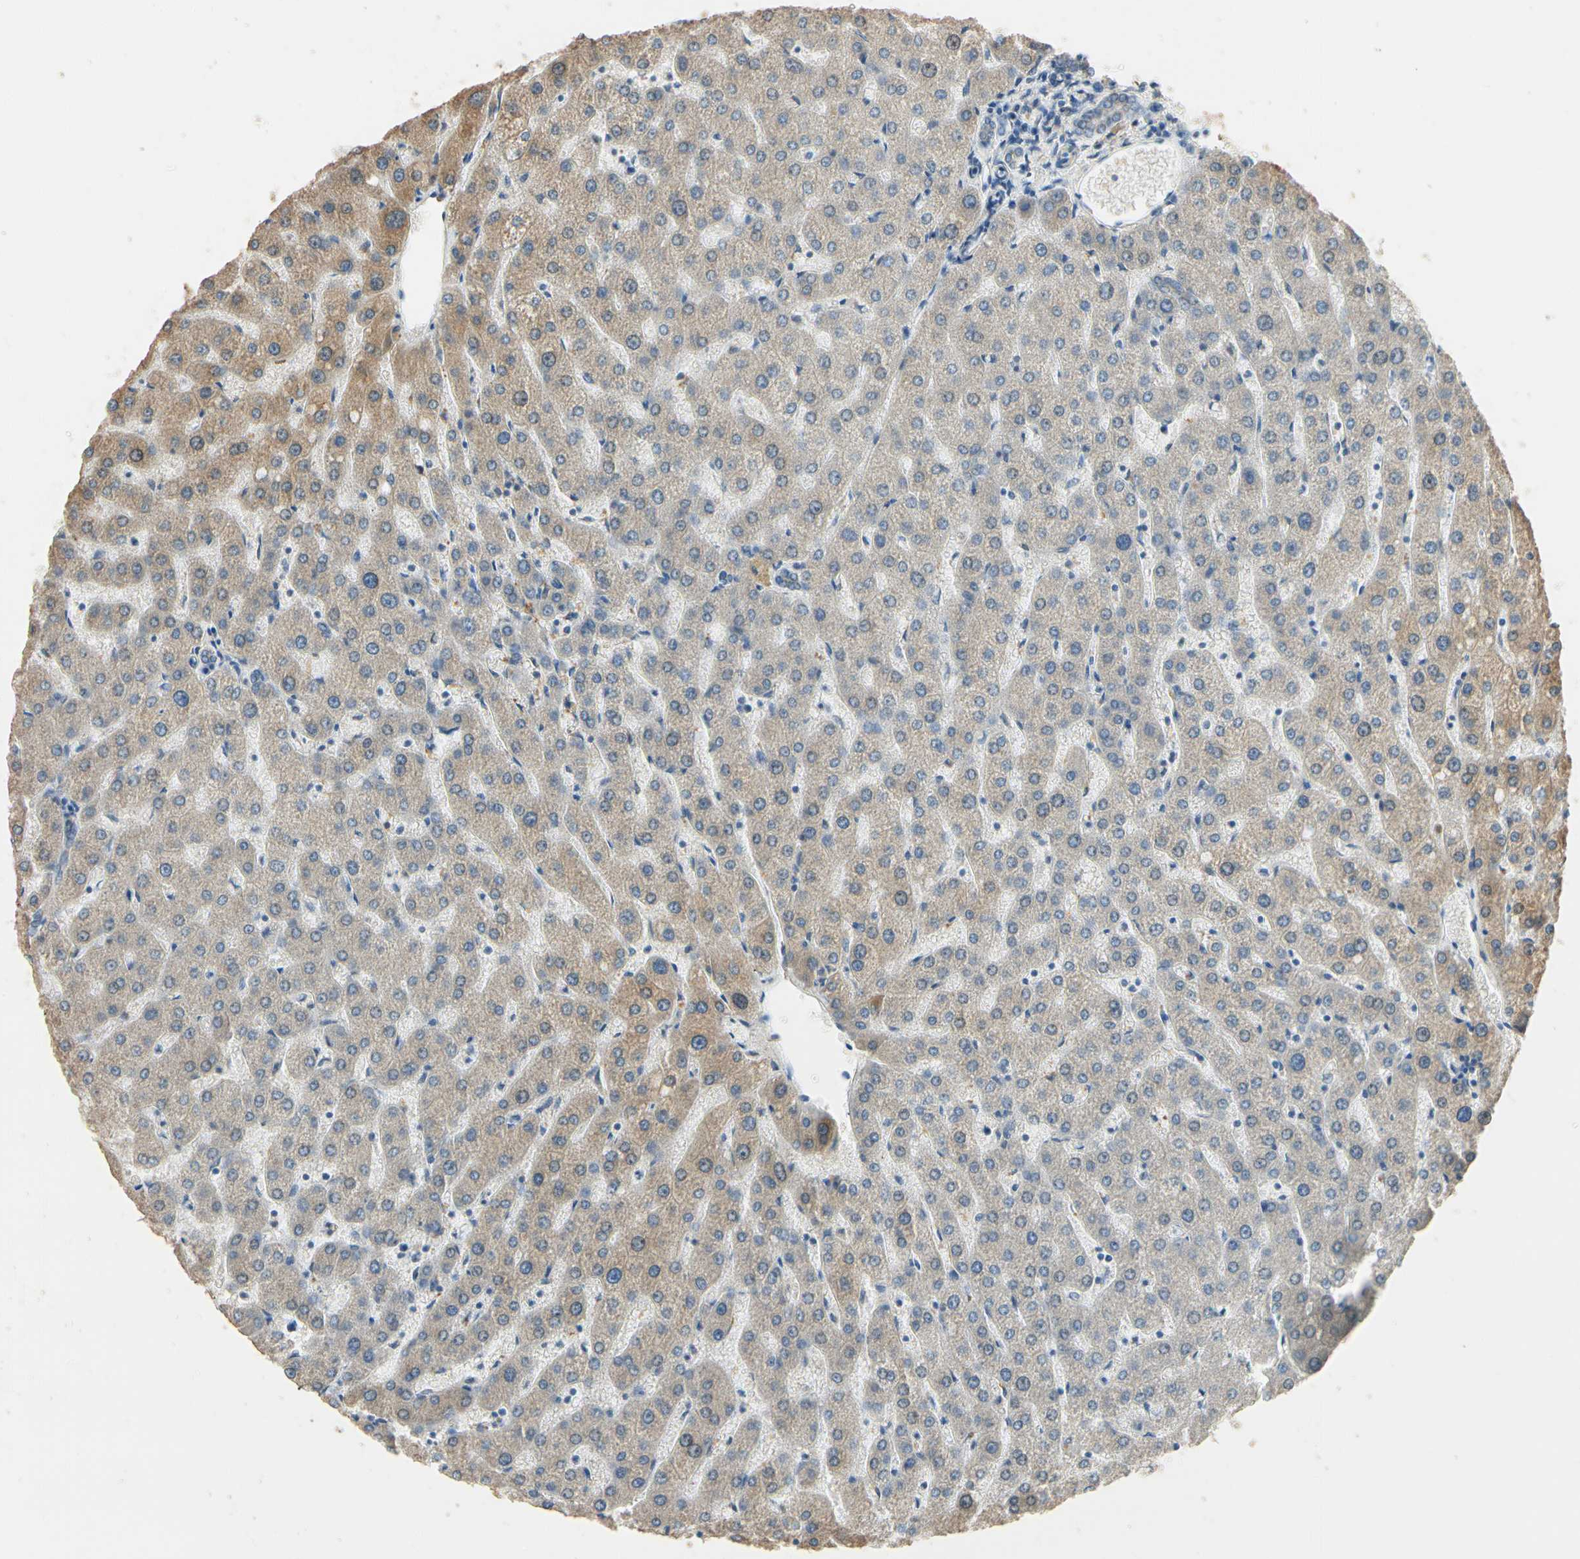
{"staining": {"intensity": "weak", "quantity": ">75%", "location": "cytoplasmic/membranous"}, "tissue": "liver", "cell_type": "Cholangiocytes", "image_type": "normal", "snomed": [{"axis": "morphology", "description": "Normal tissue, NOS"}, {"axis": "topography", "description": "Liver"}], "caption": "Weak cytoplasmic/membranous staining for a protein is appreciated in about >75% of cholangiocytes of normal liver using immunohistochemistry.", "gene": "TASOR", "patient": {"sex": "male", "age": 67}}